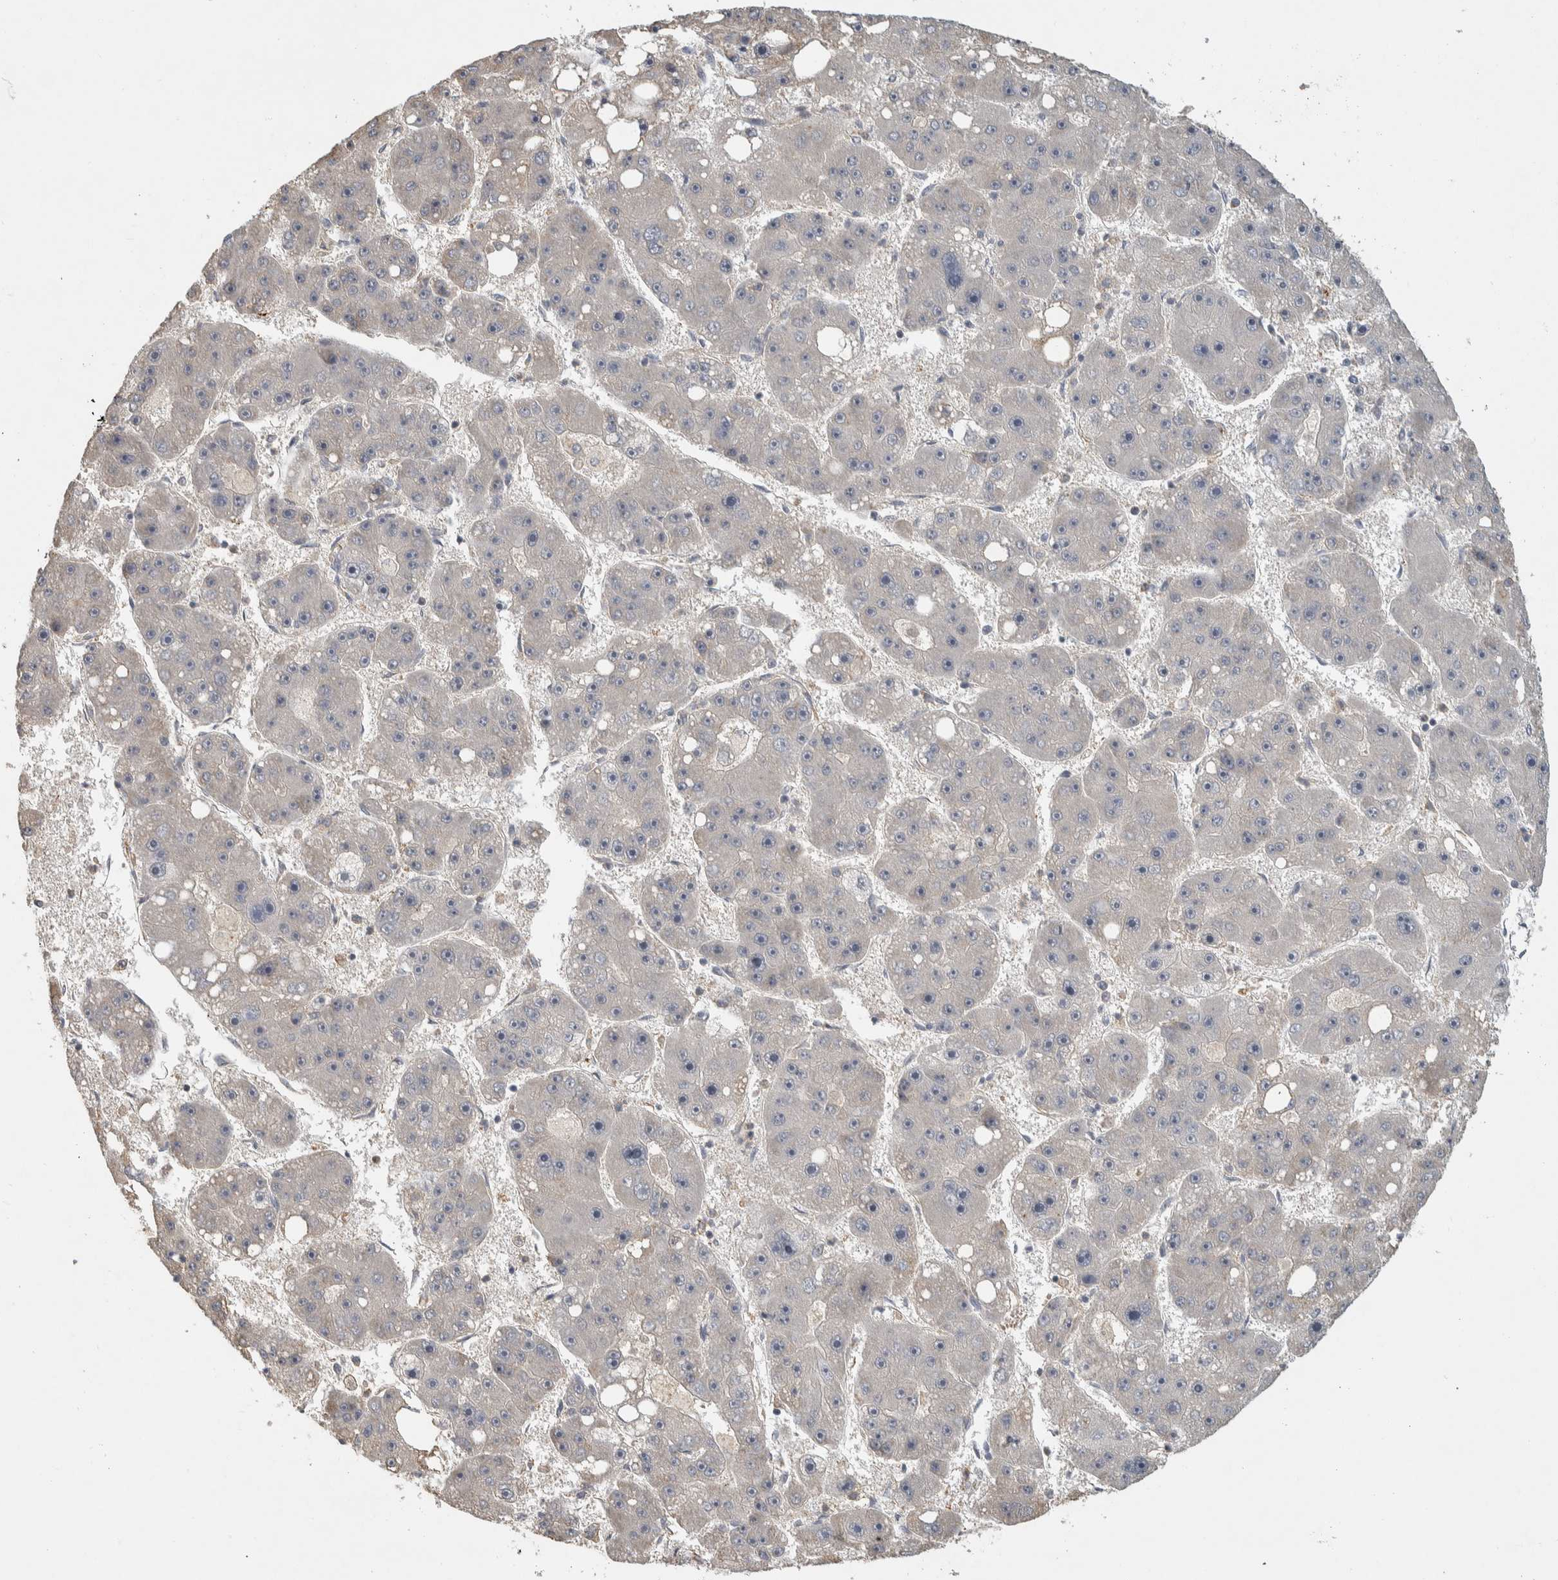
{"staining": {"intensity": "negative", "quantity": "none", "location": "none"}, "tissue": "liver cancer", "cell_type": "Tumor cells", "image_type": "cancer", "snomed": [{"axis": "morphology", "description": "Carcinoma, Hepatocellular, NOS"}, {"axis": "topography", "description": "Liver"}], "caption": "Human hepatocellular carcinoma (liver) stained for a protein using immunohistochemistry (IHC) shows no expression in tumor cells.", "gene": "EIF3H", "patient": {"sex": "female", "age": 61}}